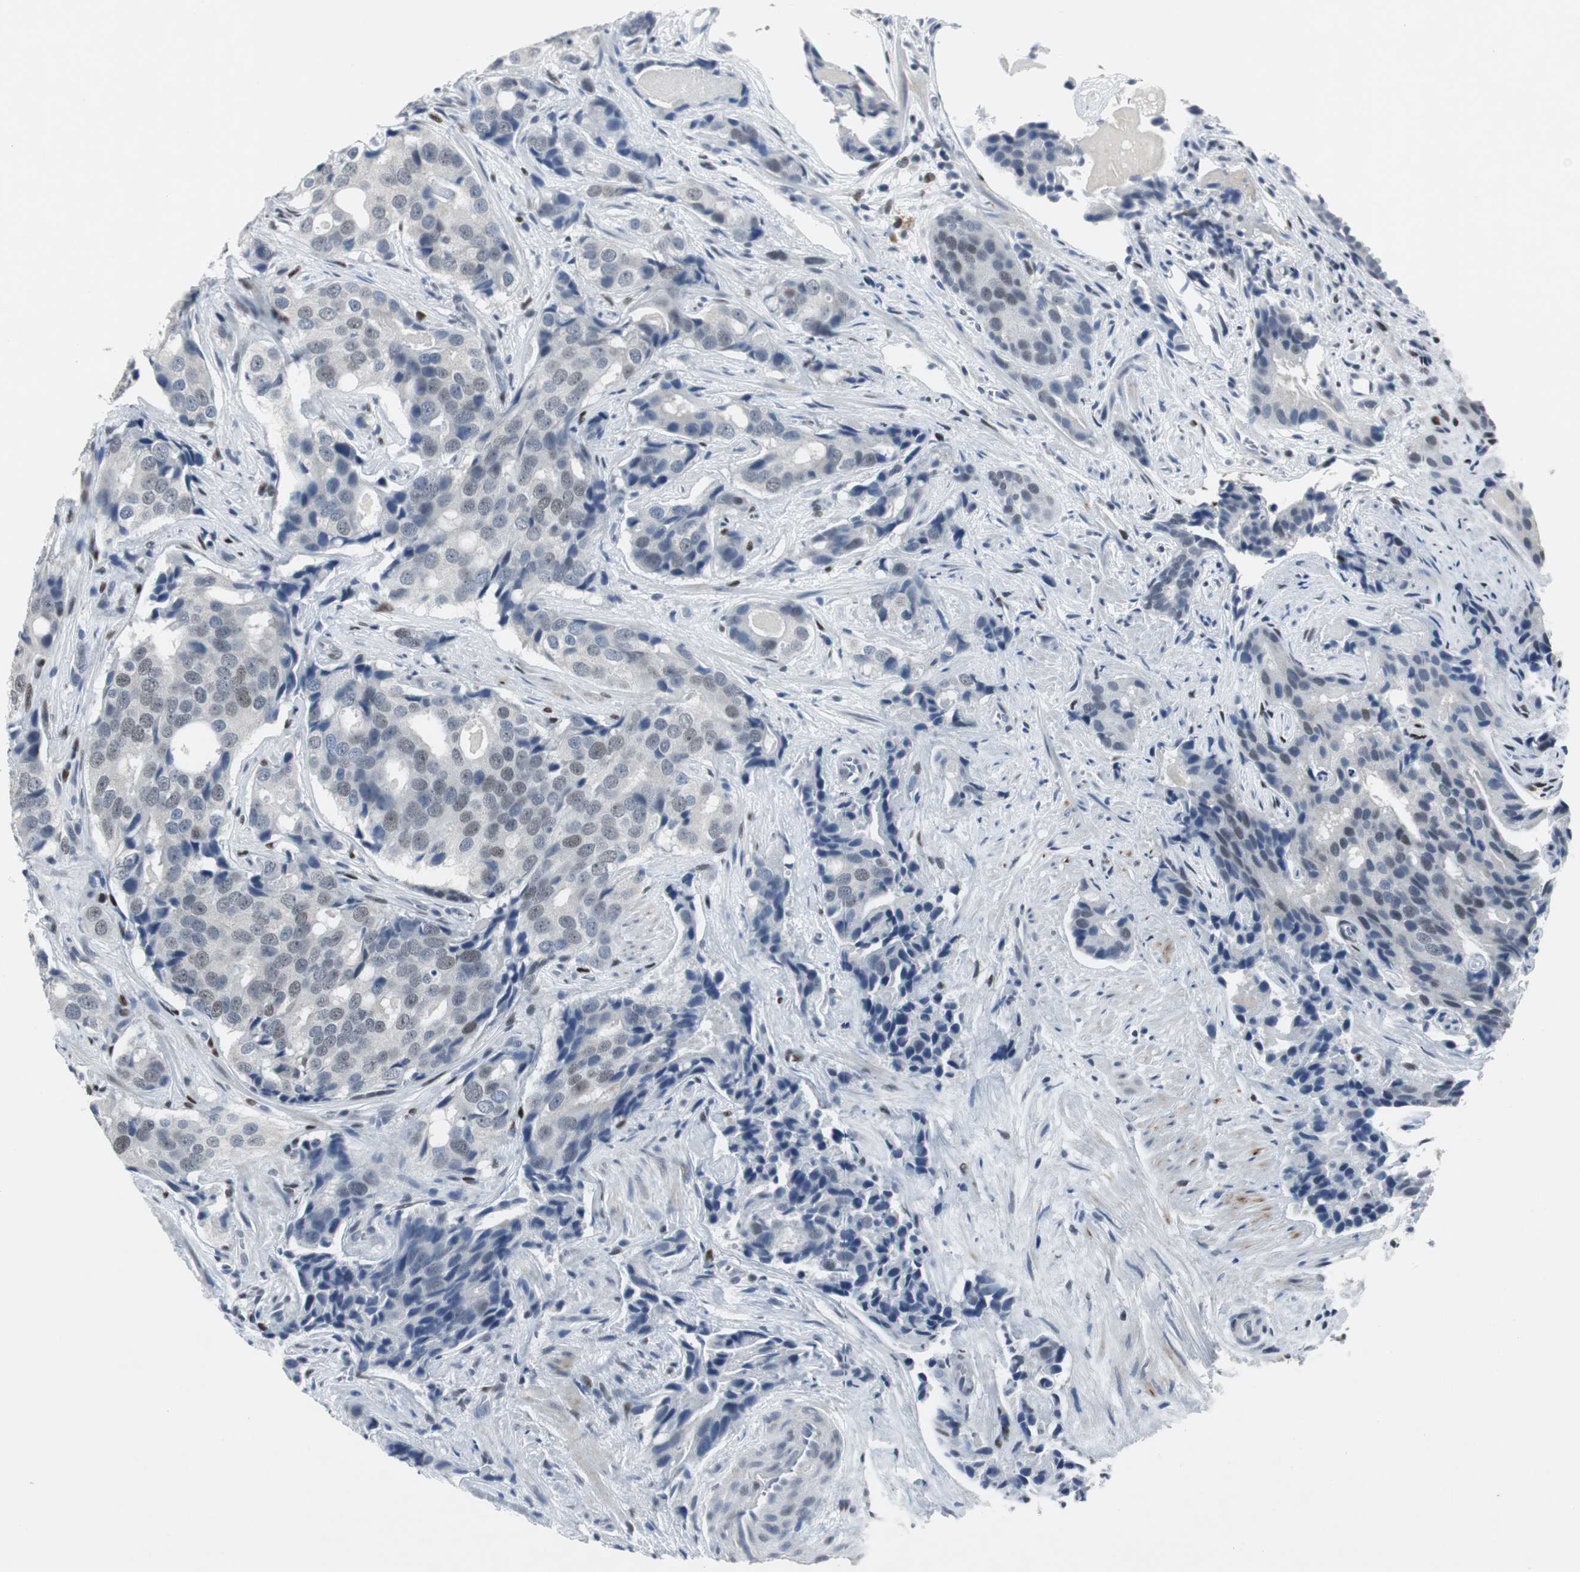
{"staining": {"intensity": "weak", "quantity": "25%-75%", "location": "nuclear"}, "tissue": "prostate cancer", "cell_type": "Tumor cells", "image_type": "cancer", "snomed": [{"axis": "morphology", "description": "Adenocarcinoma, High grade"}, {"axis": "topography", "description": "Prostate"}], "caption": "A brown stain highlights weak nuclear positivity of a protein in high-grade adenocarcinoma (prostate) tumor cells. (DAB (3,3'-diaminobenzidine) = brown stain, brightfield microscopy at high magnification).", "gene": "ELK1", "patient": {"sex": "male", "age": 58}}